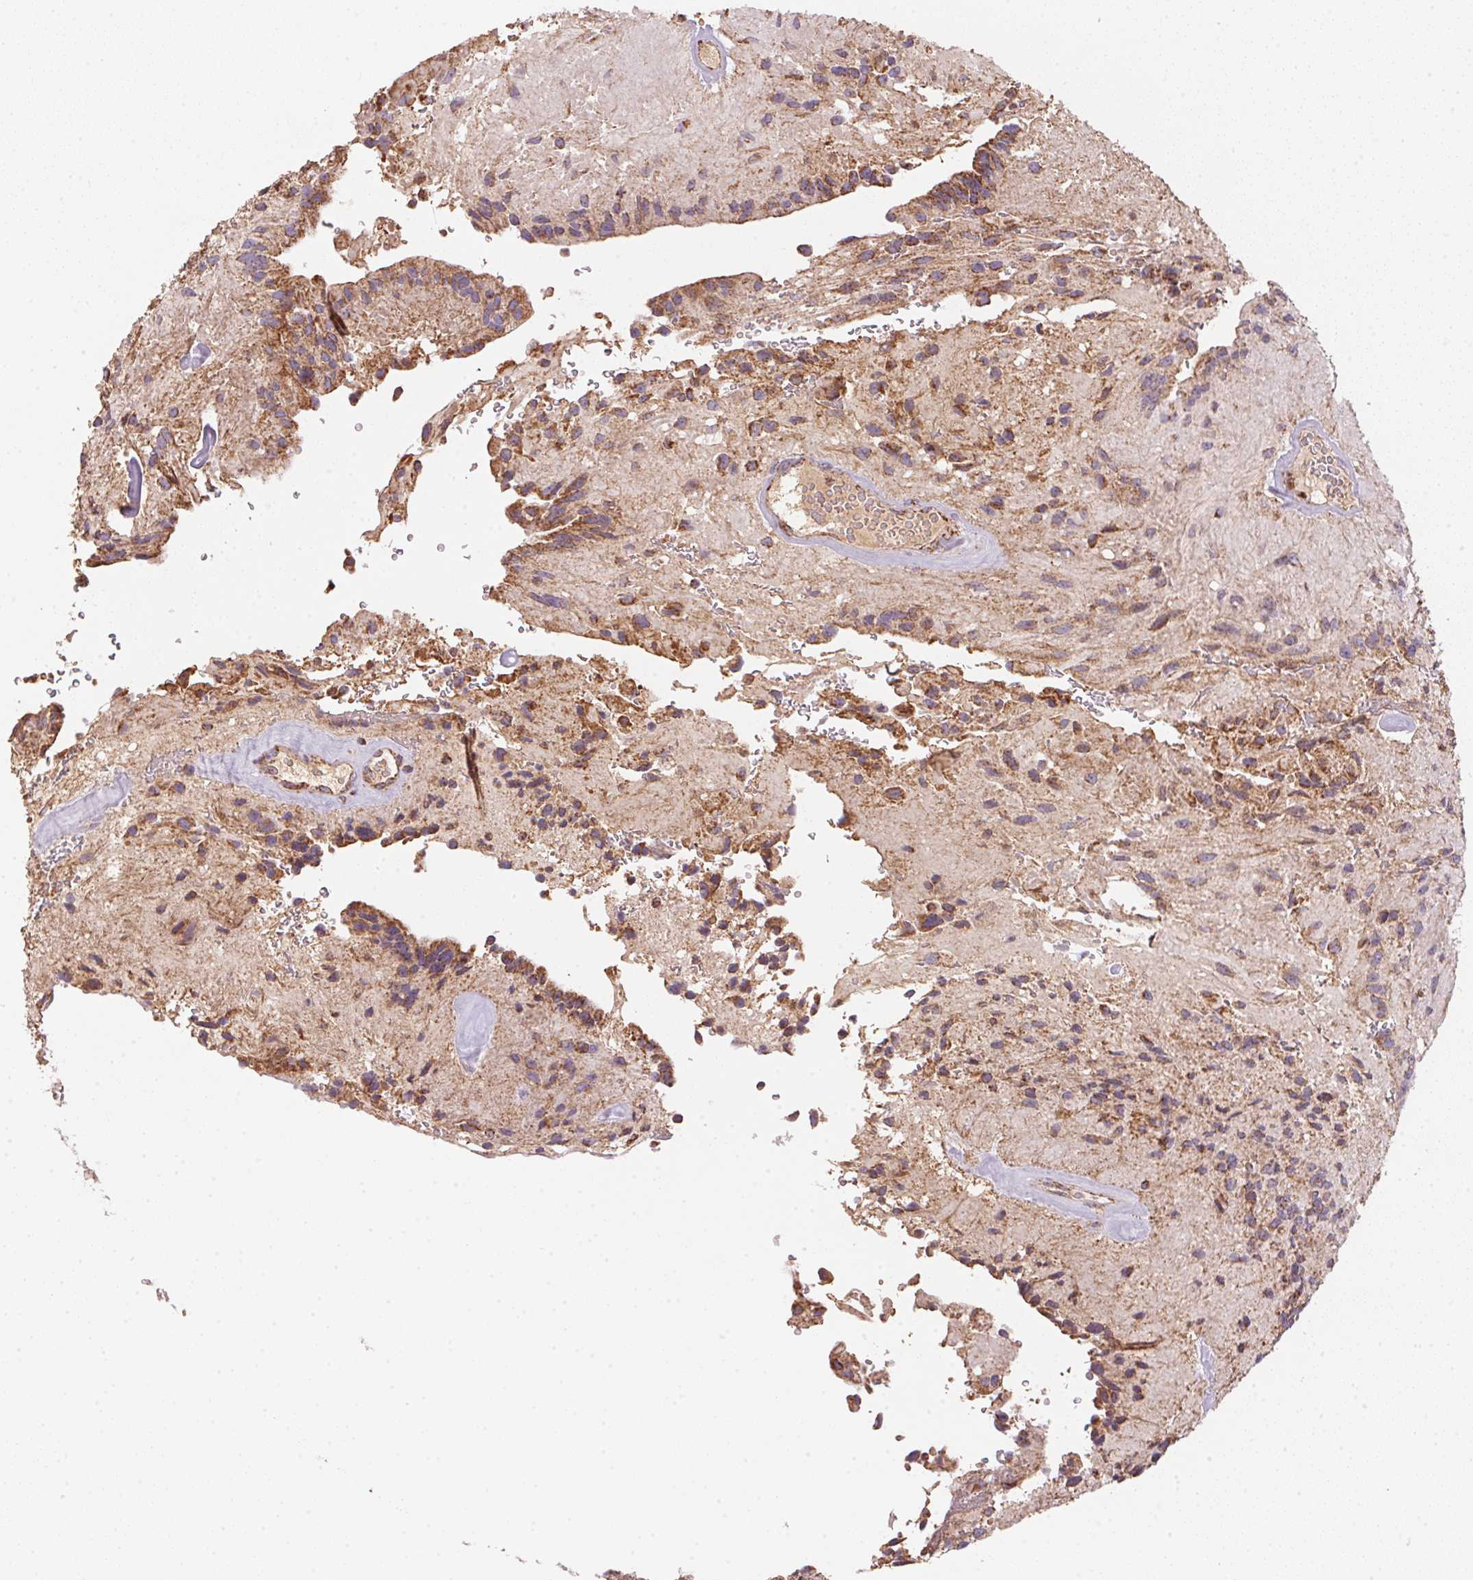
{"staining": {"intensity": "moderate", "quantity": ">75%", "location": "cytoplasmic/membranous"}, "tissue": "glioma", "cell_type": "Tumor cells", "image_type": "cancer", "snomed": [{"axis": "morphology", "description": "Glioma, malignant, Low grade"}, {"axis": "topography", "description": "Brain"}], "caption": "Immunohistochemical staining of malignant low-grade glioma exhibits medium levels of moderate cytoplasmic/membranous protein staining in about >75% of tumor cells.", "gene": "NDUFS2", "patient": {"sex": "male", "age": 31}}